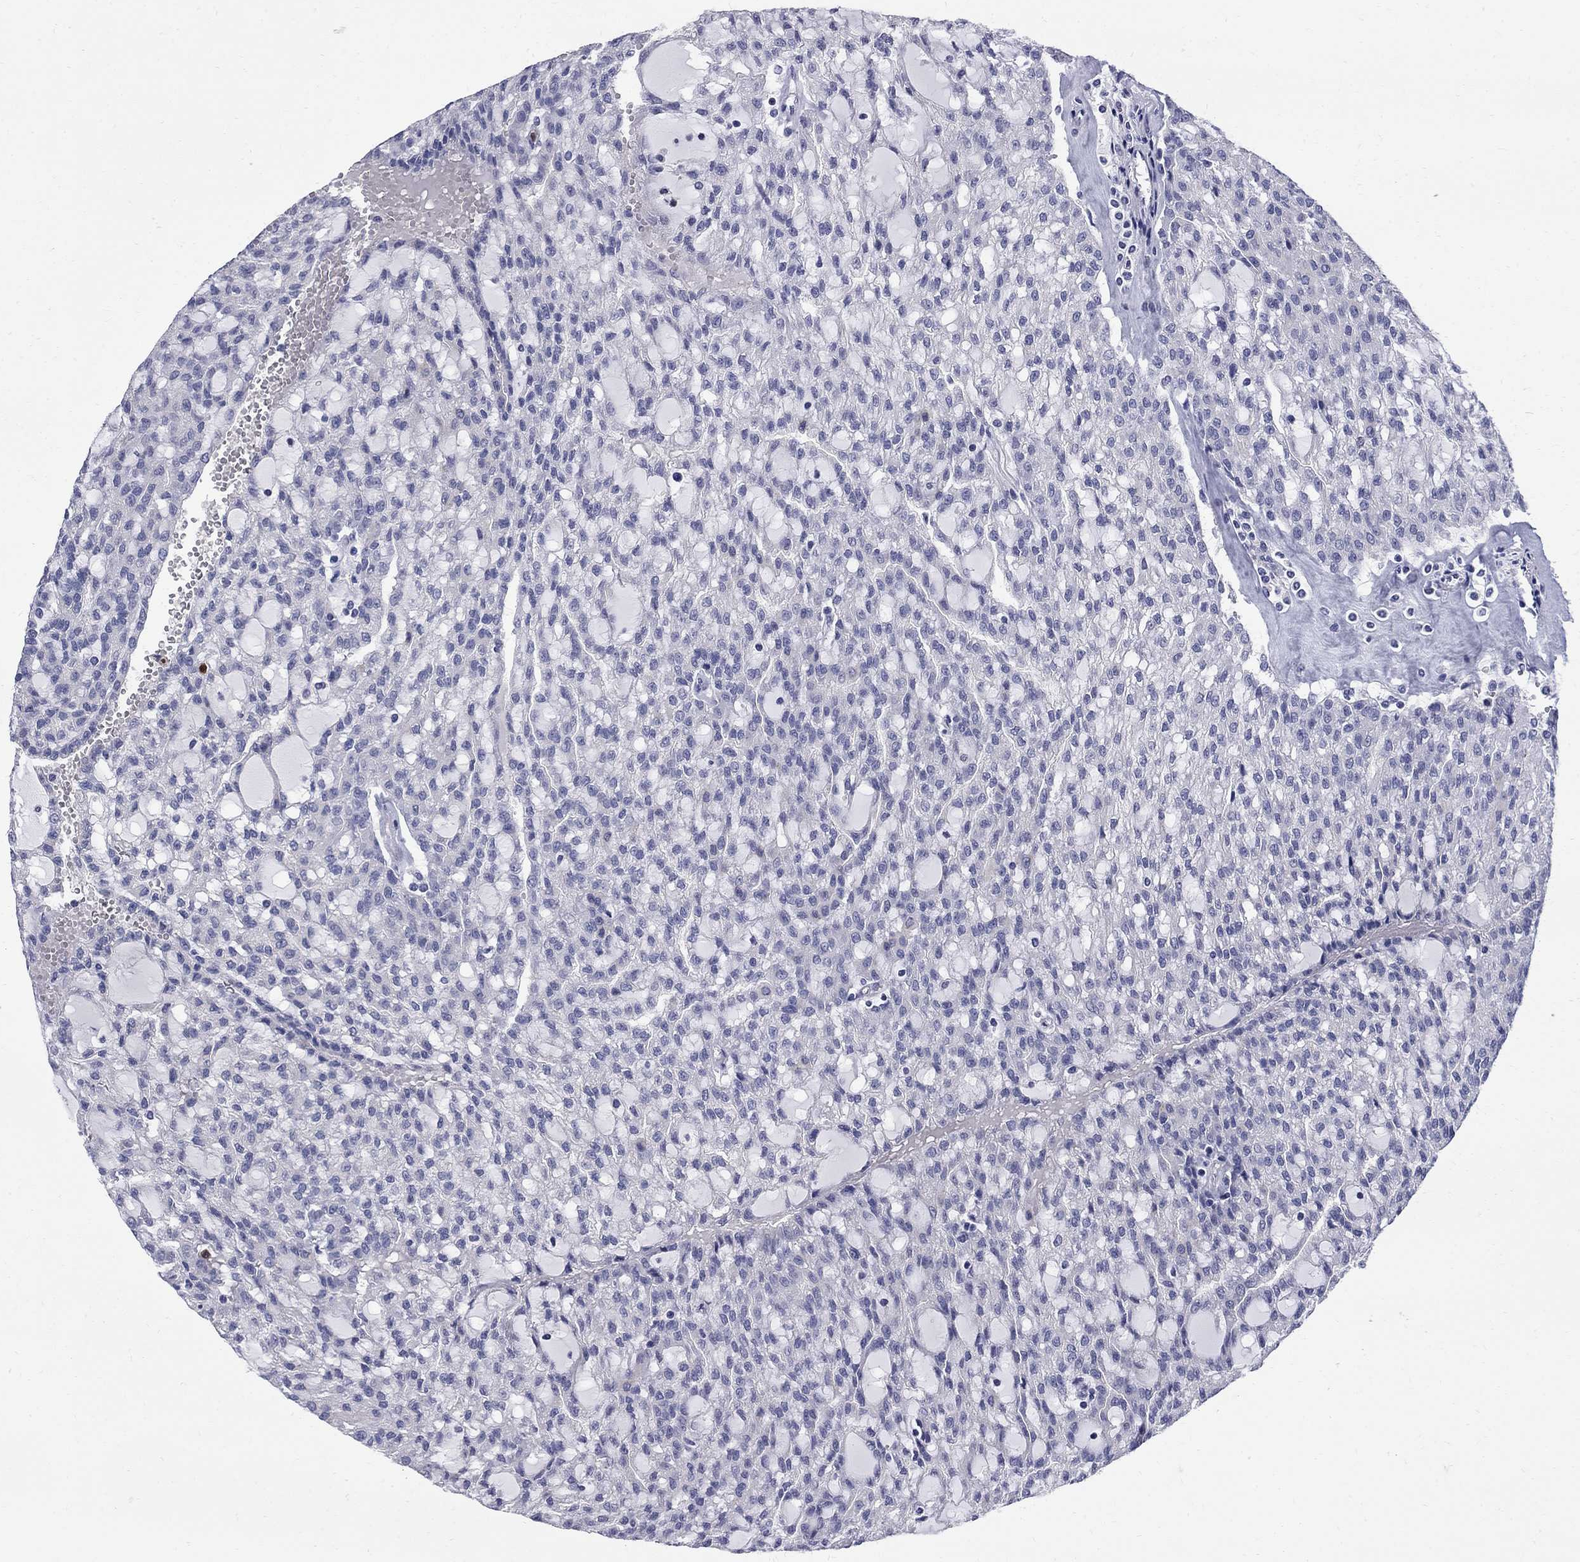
{"staining": {"intensity": "negative", "quantity": "none", "location": "none"}, "tissue": "renal cancer", "cell_type": "Tumor cells", "image_type": "cancer", "snomed": [{"axis": "morphology", "description": "Adenocarcinoma, NOS"}, {"axis": "topography", "description": "Kidney"}], "caption": "DAB (3,3'-diaminobenzidine) immunohistochemical staining of human renal cancer (adenocarcinoma) shows no significant expression in tumor cells. Nuclei are stained in blue.", "gene": "SERPINB2", "patient": {"sex": "male", "age": 63}}